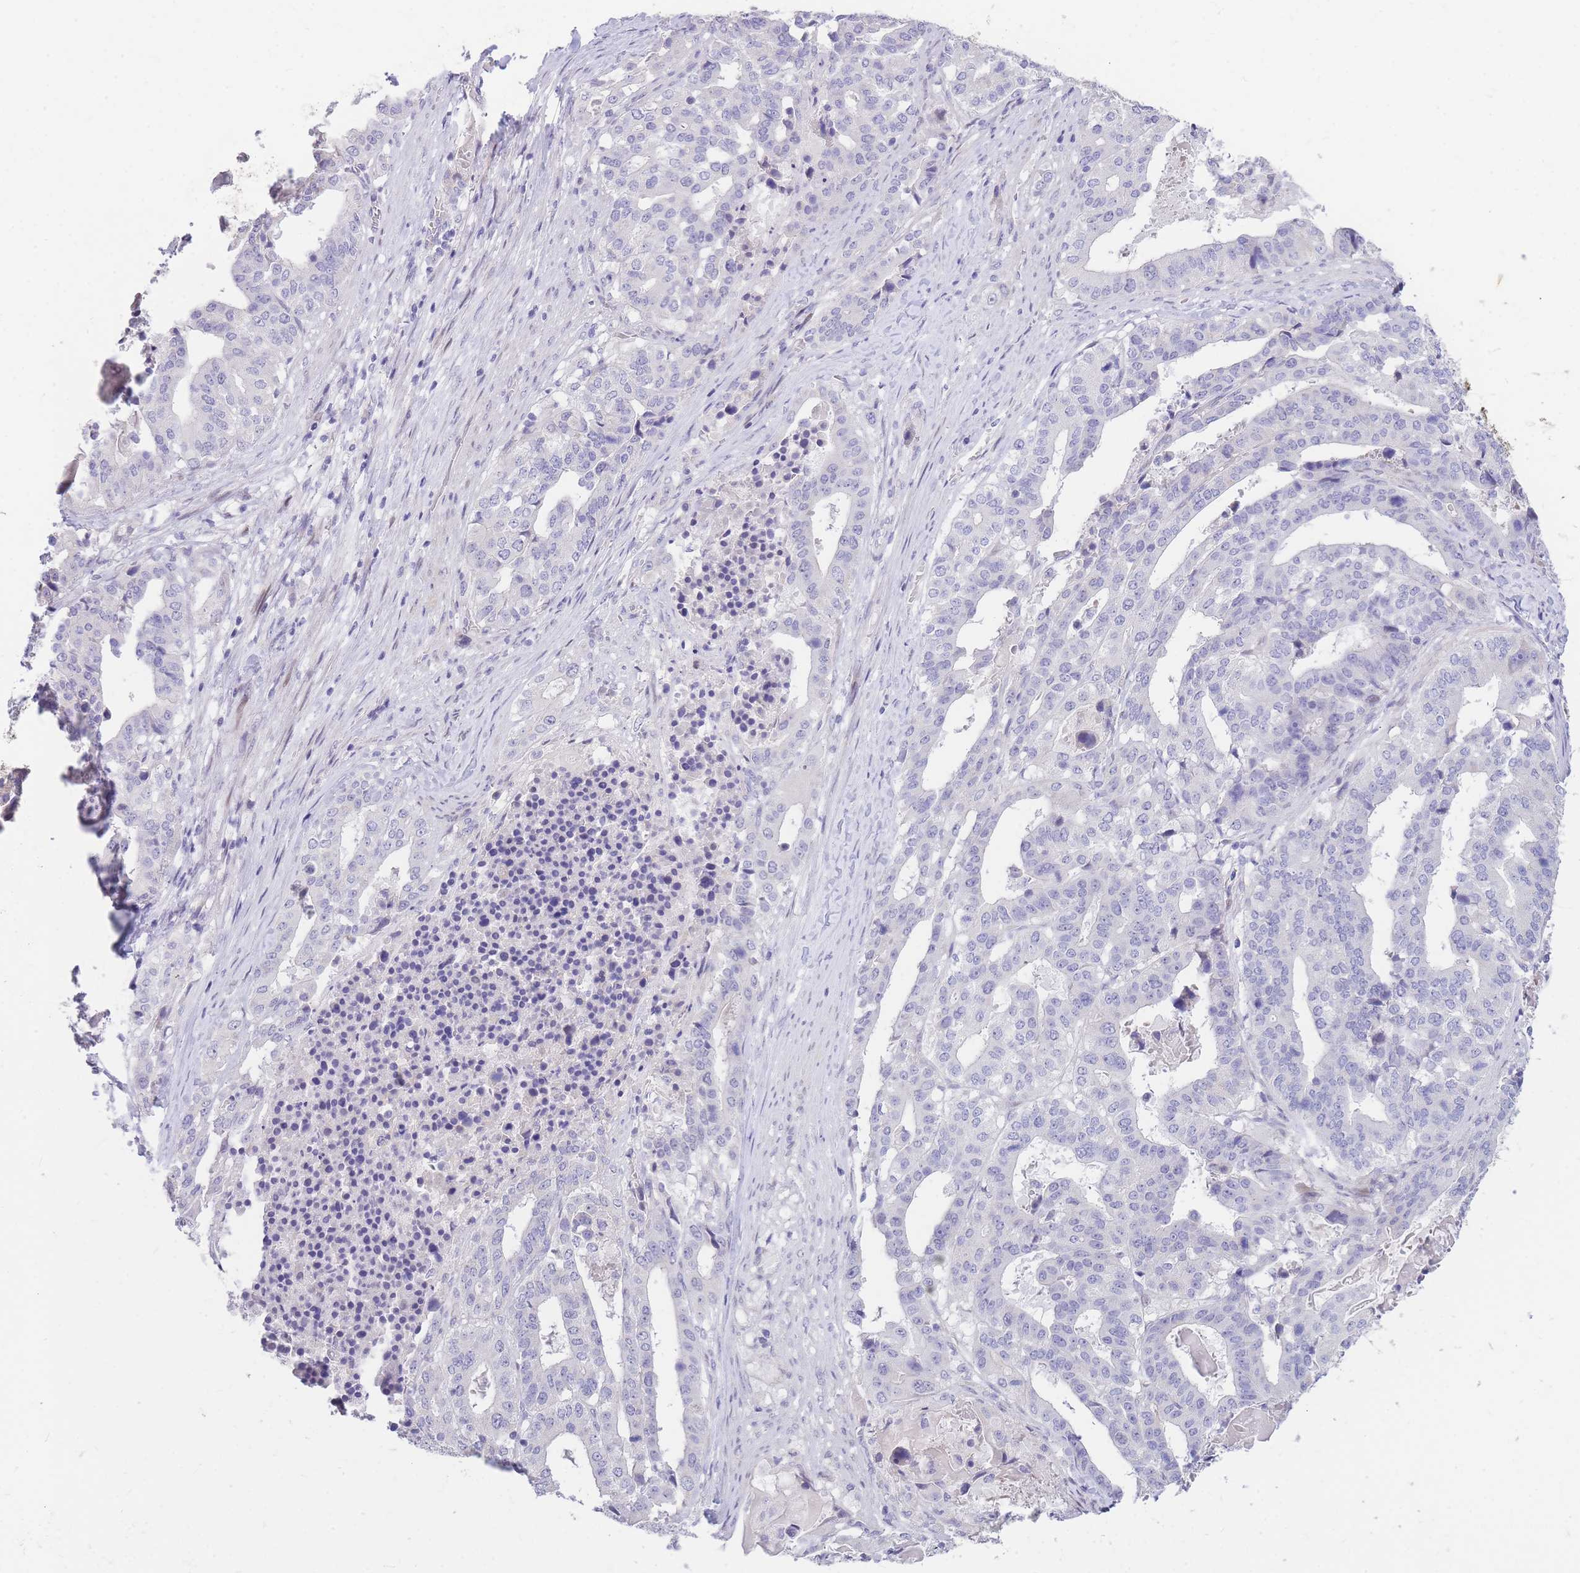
{"staining": {"intensity": "negative", "quantity": "none", "location": "none"}, "tissue": "stomach cancer", "cell_type": "Tumor cells", "image_type": "cancer", "snomed": [{"axis": "morphology", "description": "Adenocarcinoma, NOS"}, {"axis": "topography", "description": "Stomach"}], "caption": "Immunohistochemical staining of stomach cancer (adenocarcinoma) demonstrates no significant expression in tumor cells.", "gene": "SHCBP1", "patient": {"sex": "male", "age": 48}}